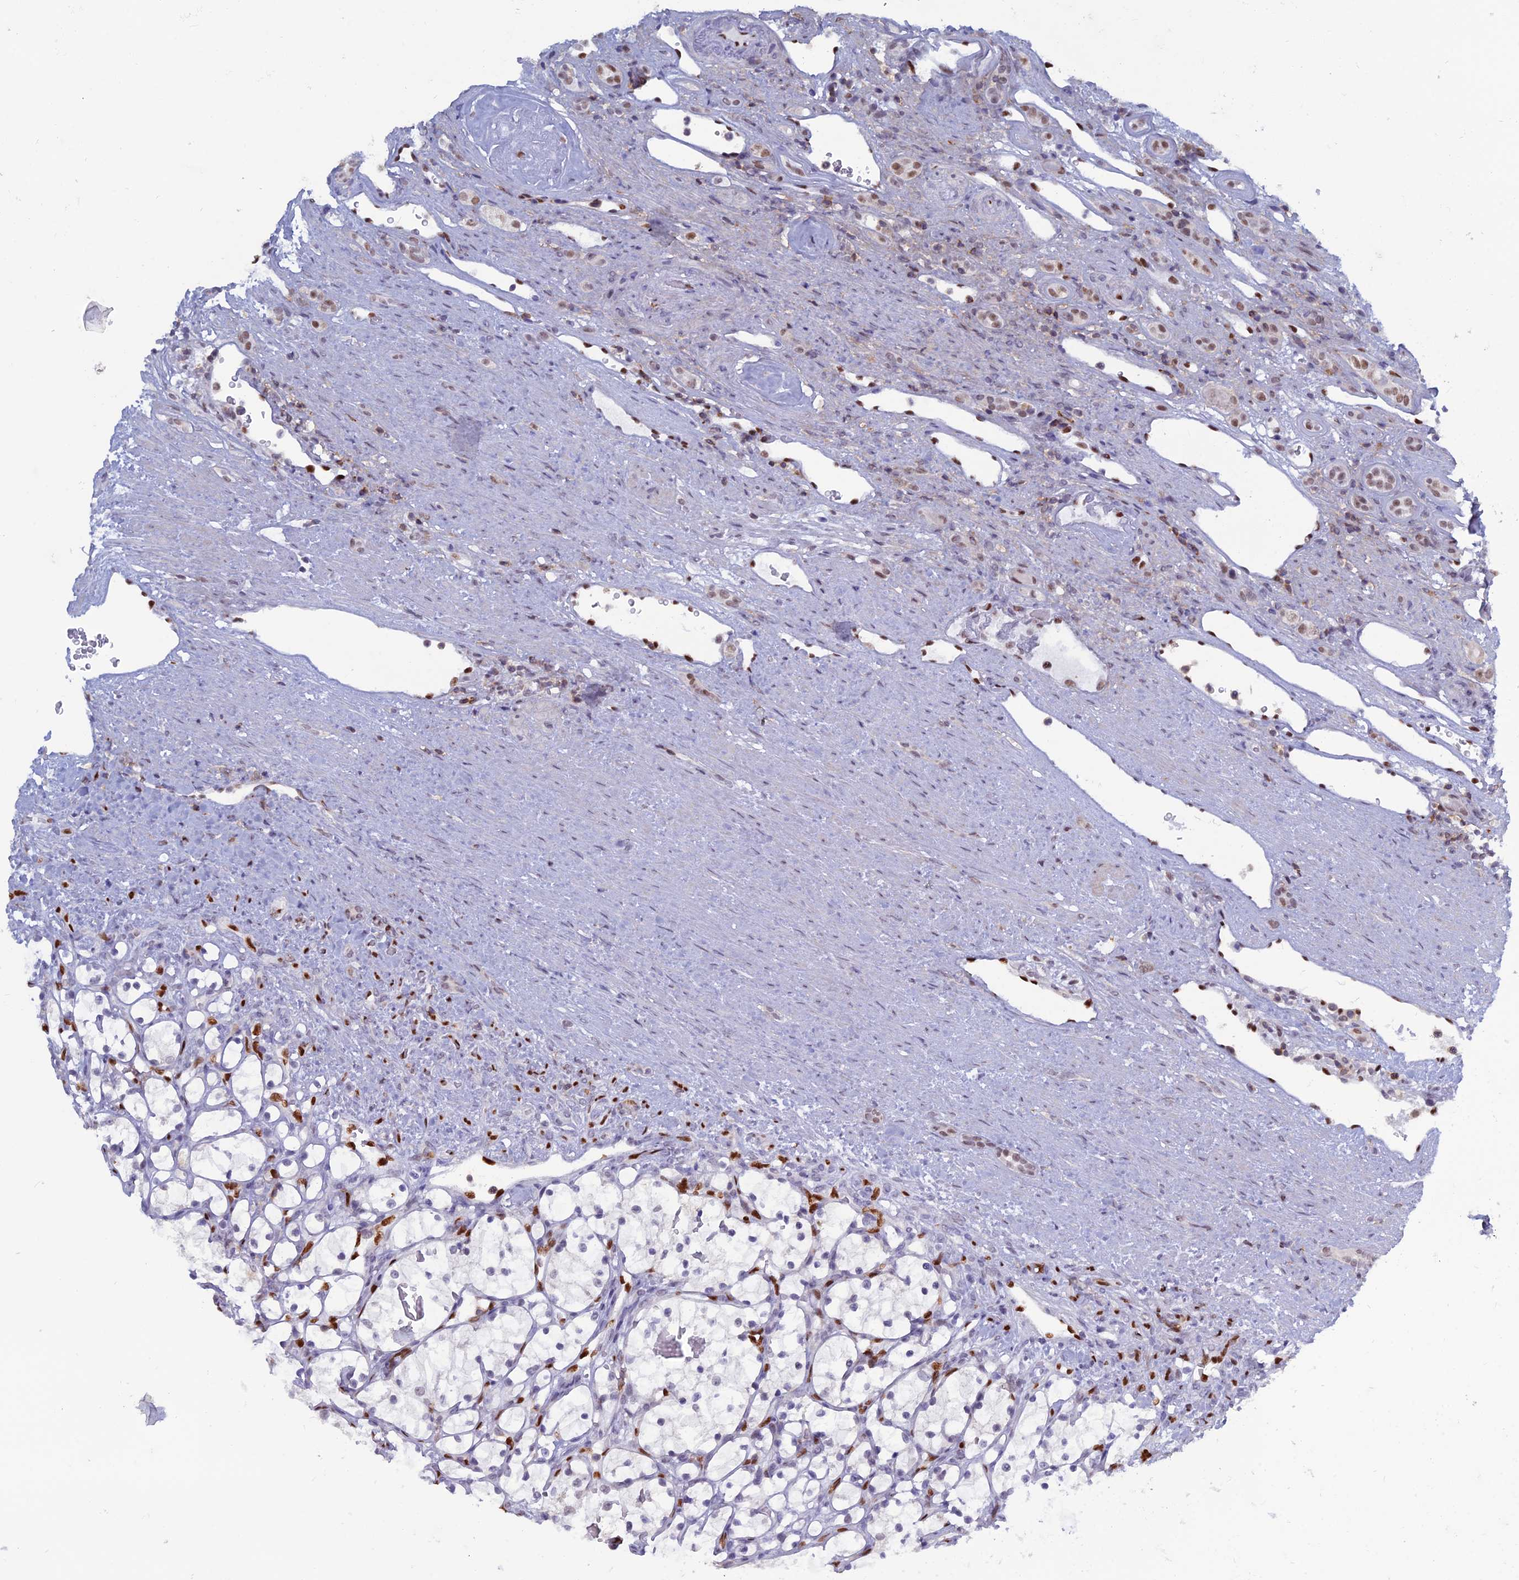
{"staining": {"intensity": "negative", "quantity": "none", "location": "none"}, "tissue": "renal cancer", "cell_type": "Tumor cells", "image_type": "cancer", "snomed": [{"axis": "morphology", "description": "Adenocarcinoma, NOS"}, {"axis": "topography", "description": "Kidney"}], "caption": "The micrograph demonstrates no staining of tumor cells in renal cancer.", "gene": "NOL4L", "patient": {"sex": "female", "age": 69}}